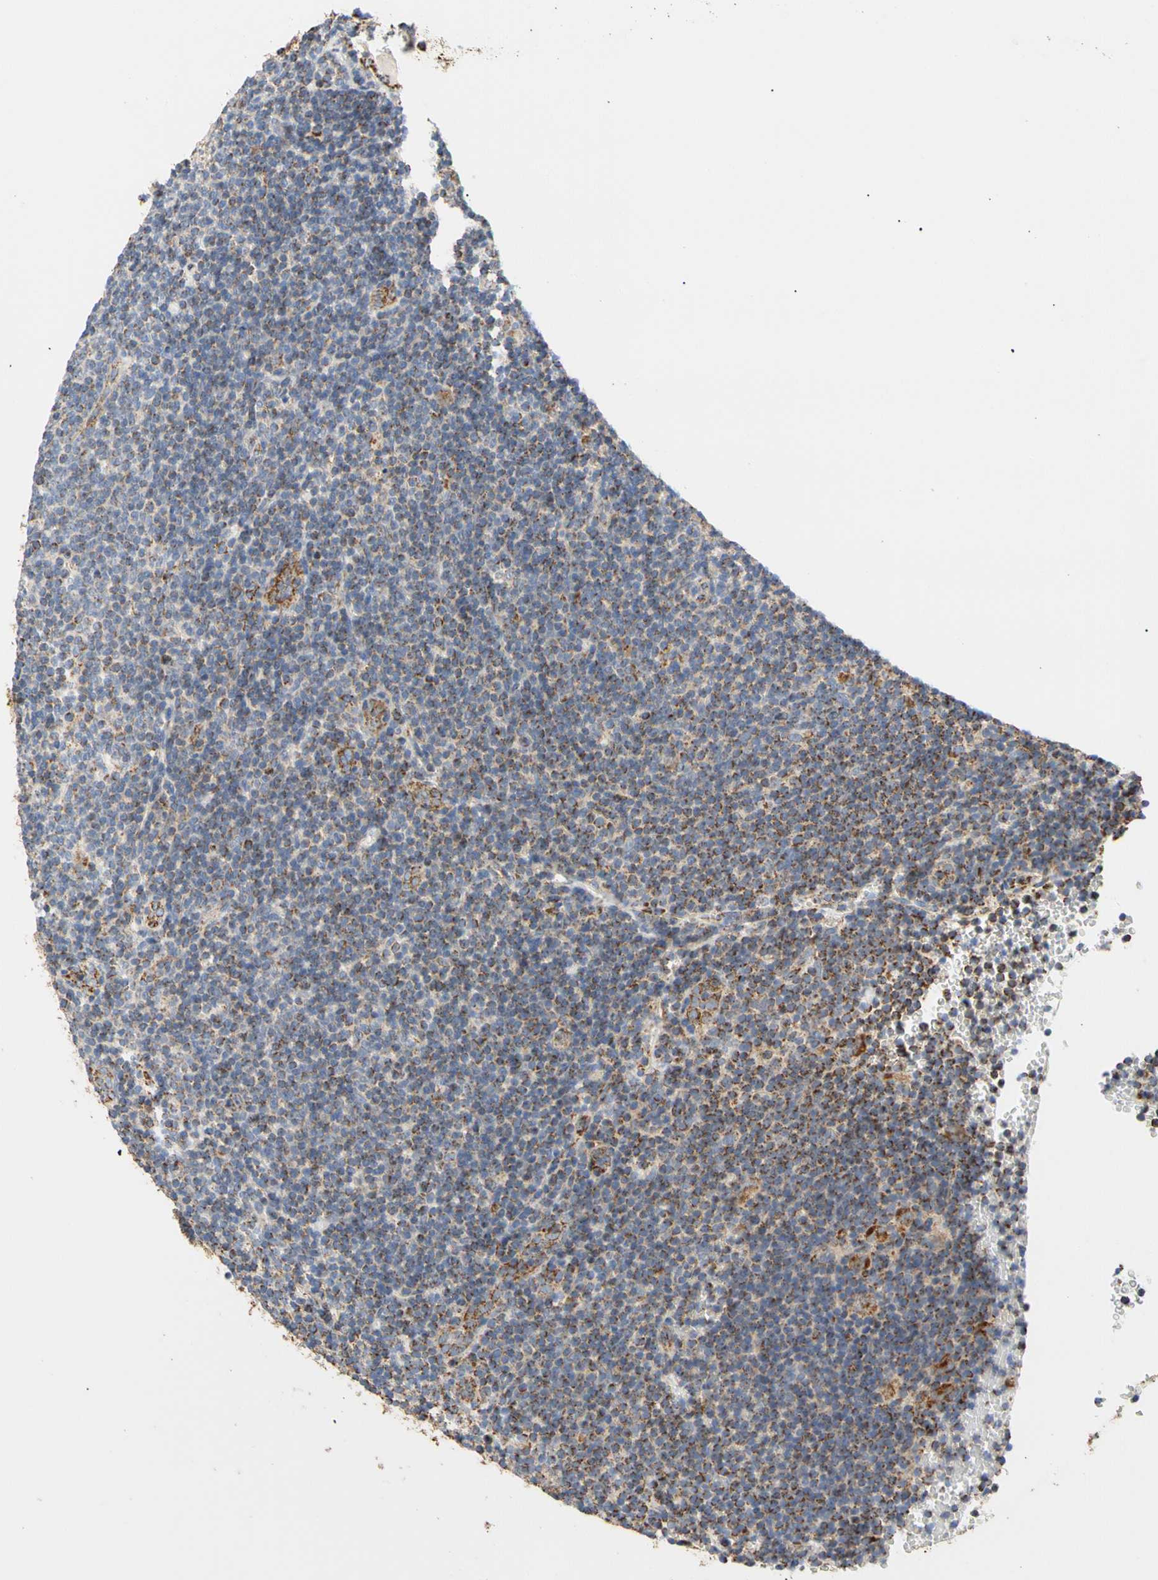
{"staining": {"intensity": "moderate", "quantity": ">75%", "location": "cytoplasmic/membranous"}, "tissue": "lymphoma", "cell_type": "Tumor cells", "image_type": "cancer", "snomed": [{"axis": "morphology", "description": "Hodgkin's disease, NOS"}, {"axis": "topography", "description": "Lymph node"}], "caption": "DAB immunohistochemical staining of human Hodgkin's disease displays moderate cytoplasmic/membranous protein staining in approximately >75% of tumor cells. (DAB (3,3'-diaminobenzidine) = brown stain, brightfield microscopy at high magnification).", "gene": "ACAT1", "patient": {"sex": "female", "age": 57}}